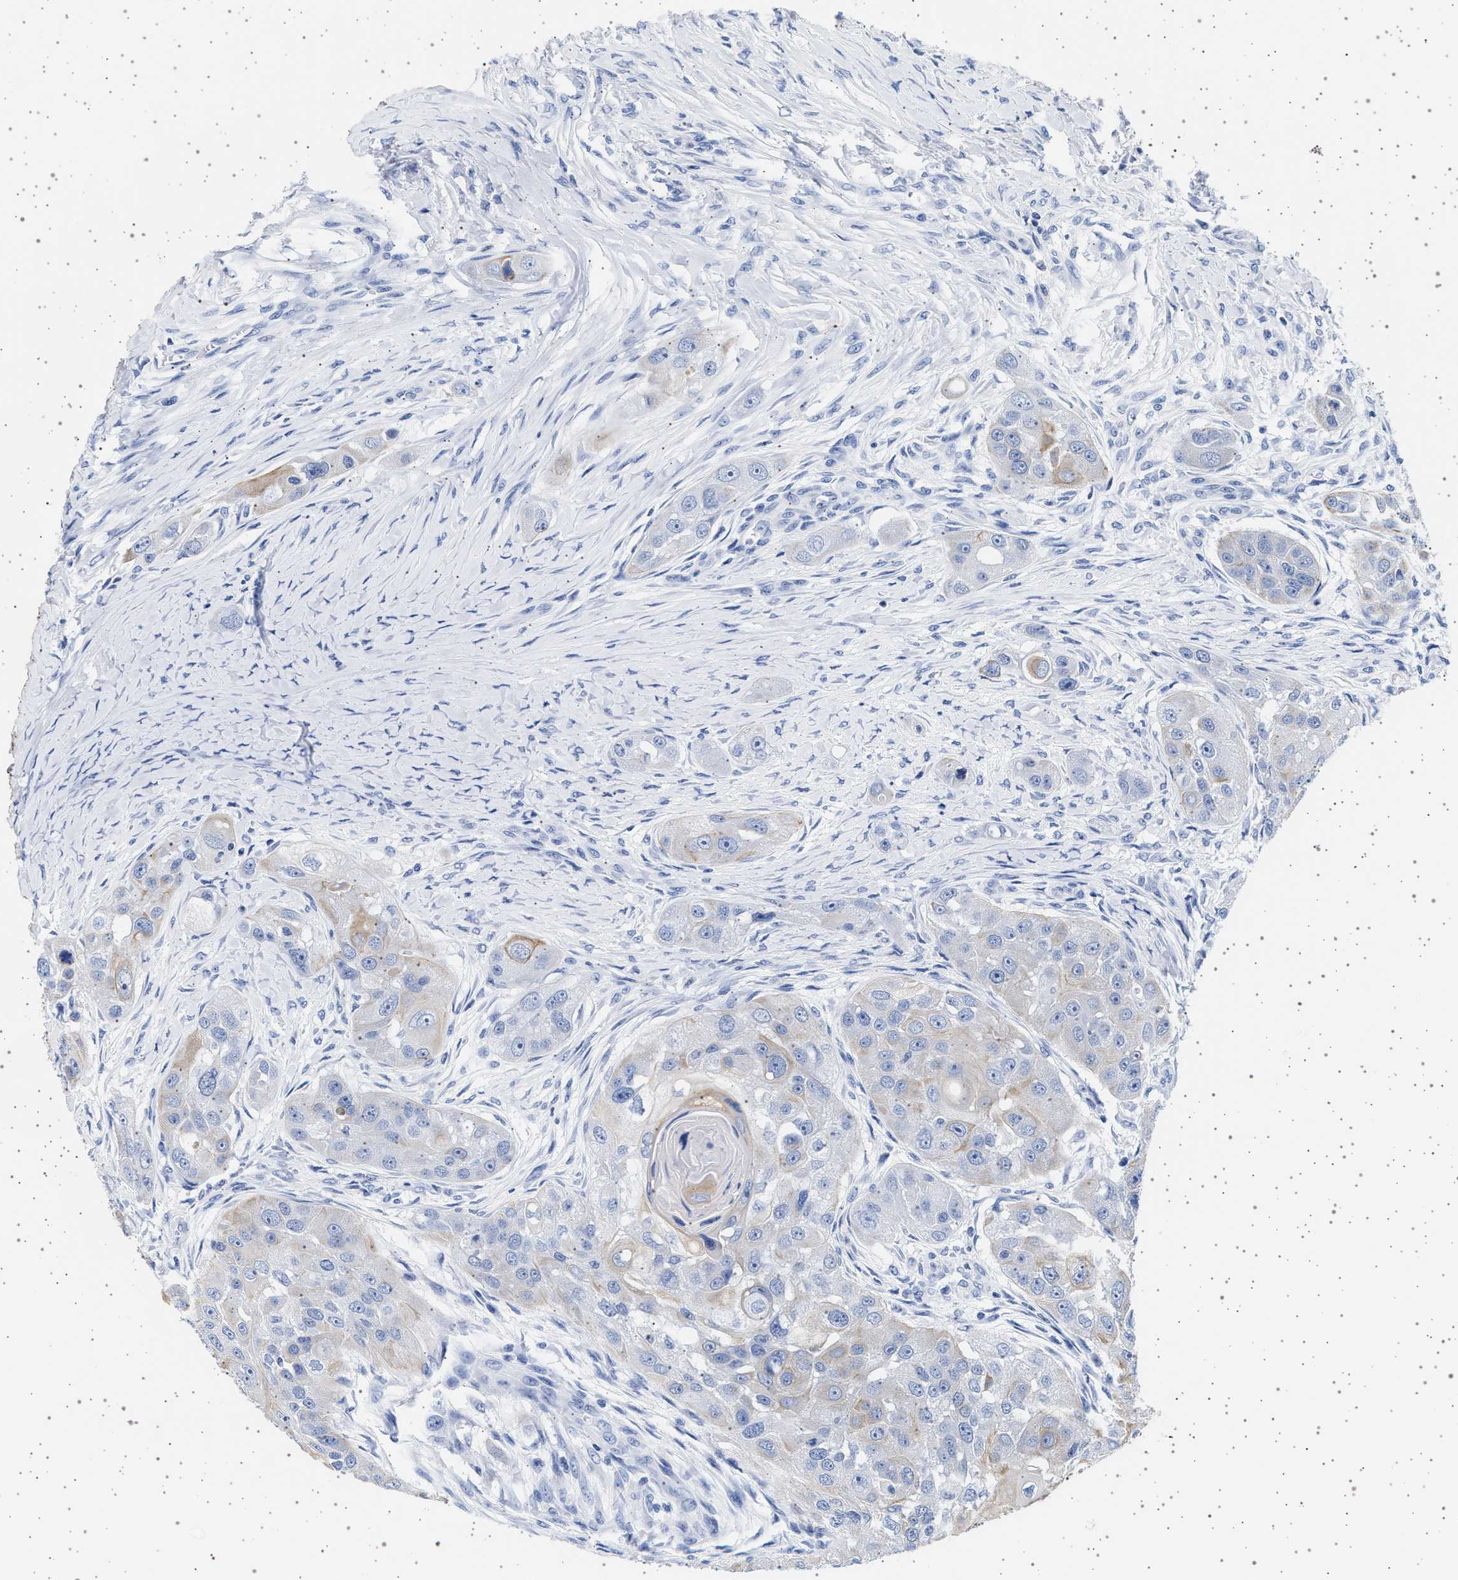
{"staining": {"intensity": "negative", "quantity": "none", "location": "none"}, "tissue": "head and neck cancer", "cell_type": "Tumor cells", "image_type": "cancer", "snomed": [{"axis": "morphology", "description": "Normal tissue, NOS"}, {"axis": "morphology", "description": "Squamous cell carcinoma, NOS"}, {"axis": "topography", "description": "Skeletal muscle"}, {"axis": "topography", "description": "Head-Neck"}], "caption": "Tumor cells show no significant staining in head and neck squamous cell carcinoma.", "gene": "TRMT10B", "patient": {"sex": "male", "age": 51}}